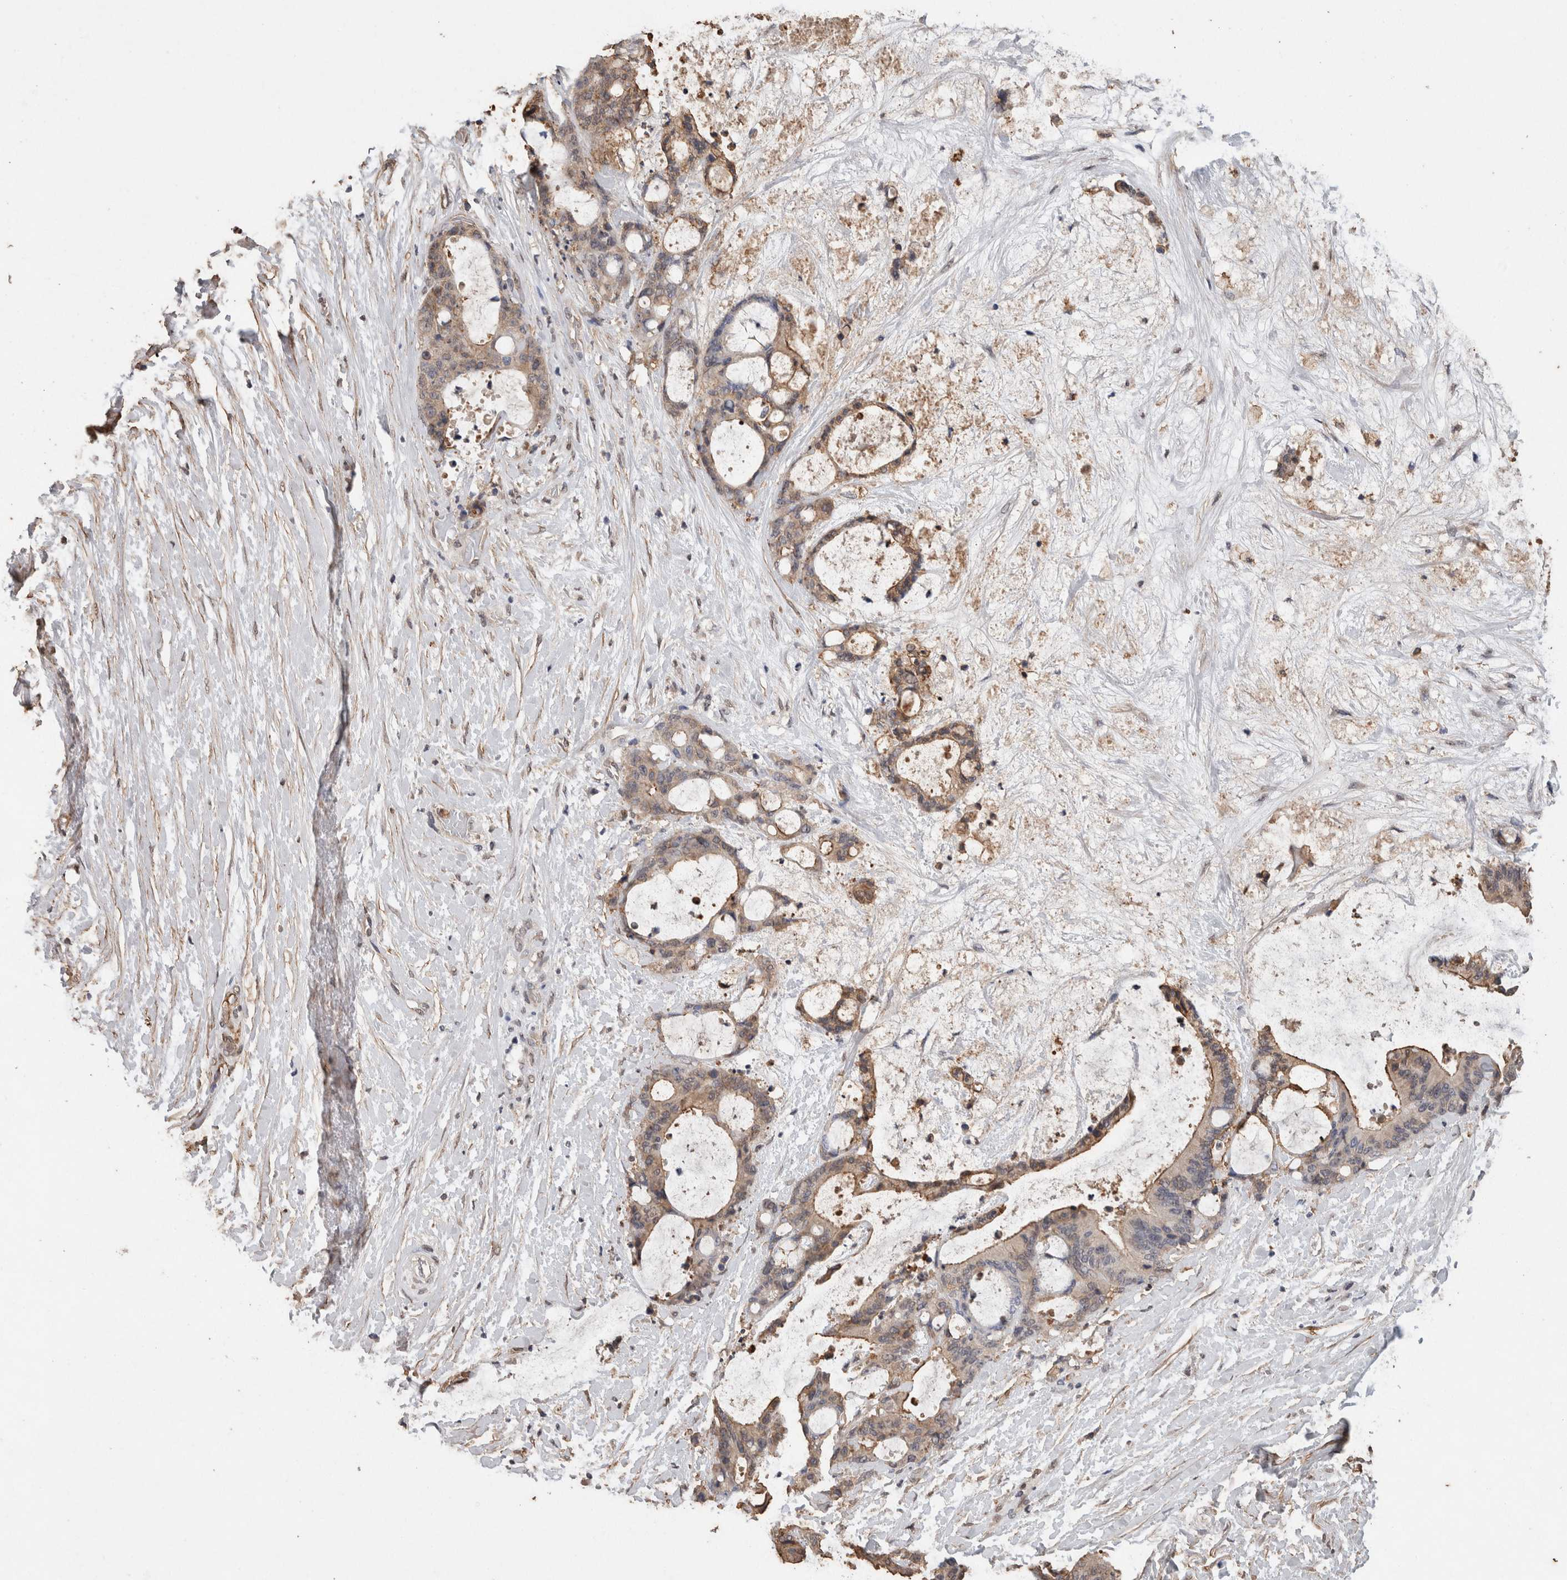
{"staining": {"intensity": "weak", "quantity": ">75%", "location": "cytoplasmic/membranous"}, "tissue": "liver cancer", "cell_type": "Tumor cells", "image_type": "cancer", "snomed": [{"axis": "morphology", "description": "Cholangiocarcinoma"}, {"axis": "topography", "description": "Liver"}], "caption": "Immunohistochemistry (IHC) staining of liver cancer (cholangiocarcinoma), which shows low levels of weak cytoplasmic/membranous positivity in approximately >75% of tumor cells indicating weak cytoplasmic/membranous protein positivity. The staining was performed using DAB (brown) for protein detection and nuclei were counterstained in hematoxylin (blue).", "gene": "S100A10", "patient": {"sex": "female", "age": 73}}